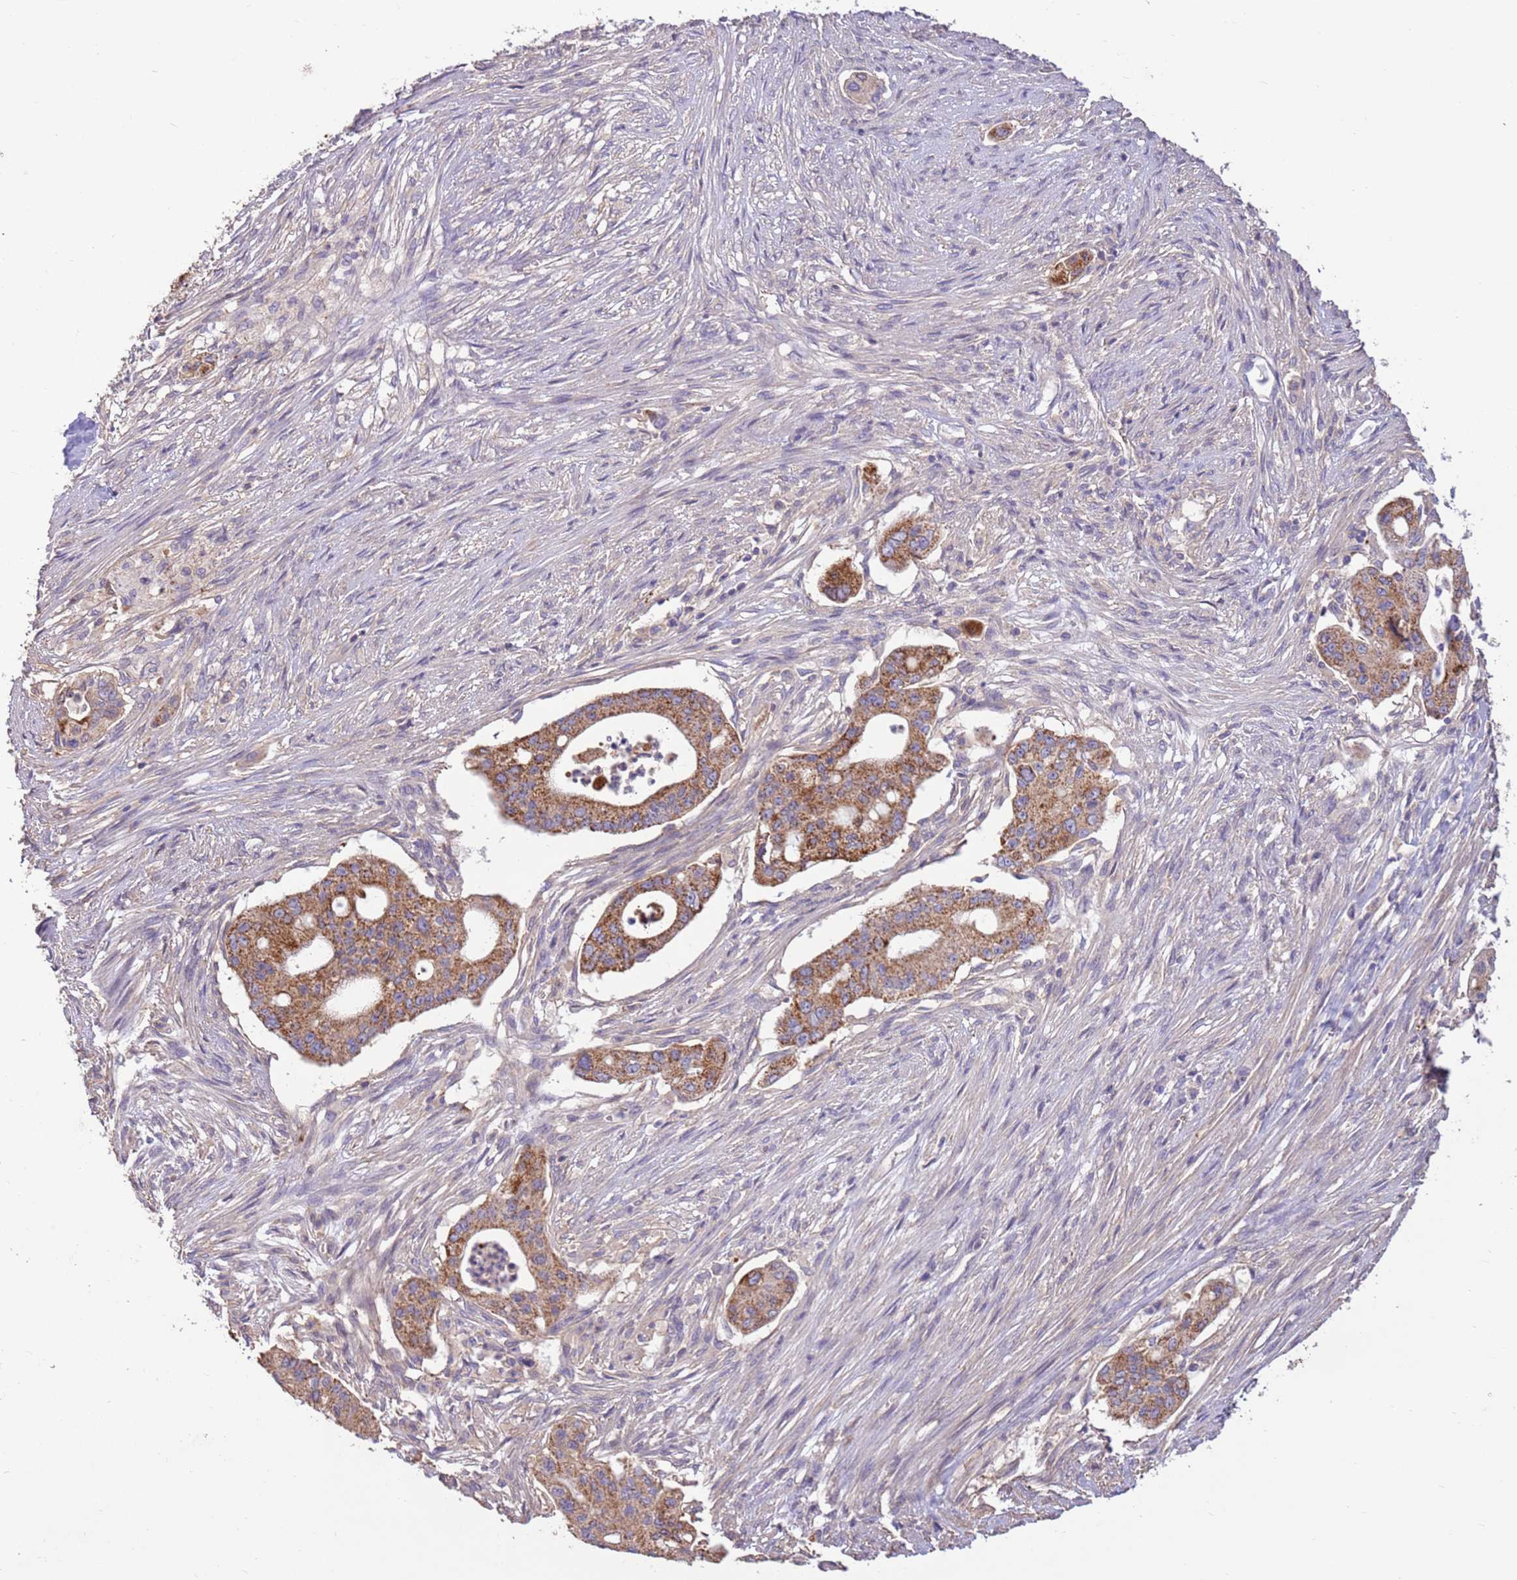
{"staining": {"intensity": "moderate", "quantity": ">75%", "location": "cytoplasmic/membranous"}, "tissue": "pancreatic cancer", "cell_type": "Tumor cells", "image_type": "cancer", "snomed": [{"axis": "morphology", "description": "Adenocarcinoma, NOS"}, {"axis": "topography", "description": "Pancreas"}], "caption": "Human pancreatic cancer stained with a protein marker displays moderate staining in tumor cells.", "gene": "EVA1B", "patient": {"sex": "male", "age": 46}}